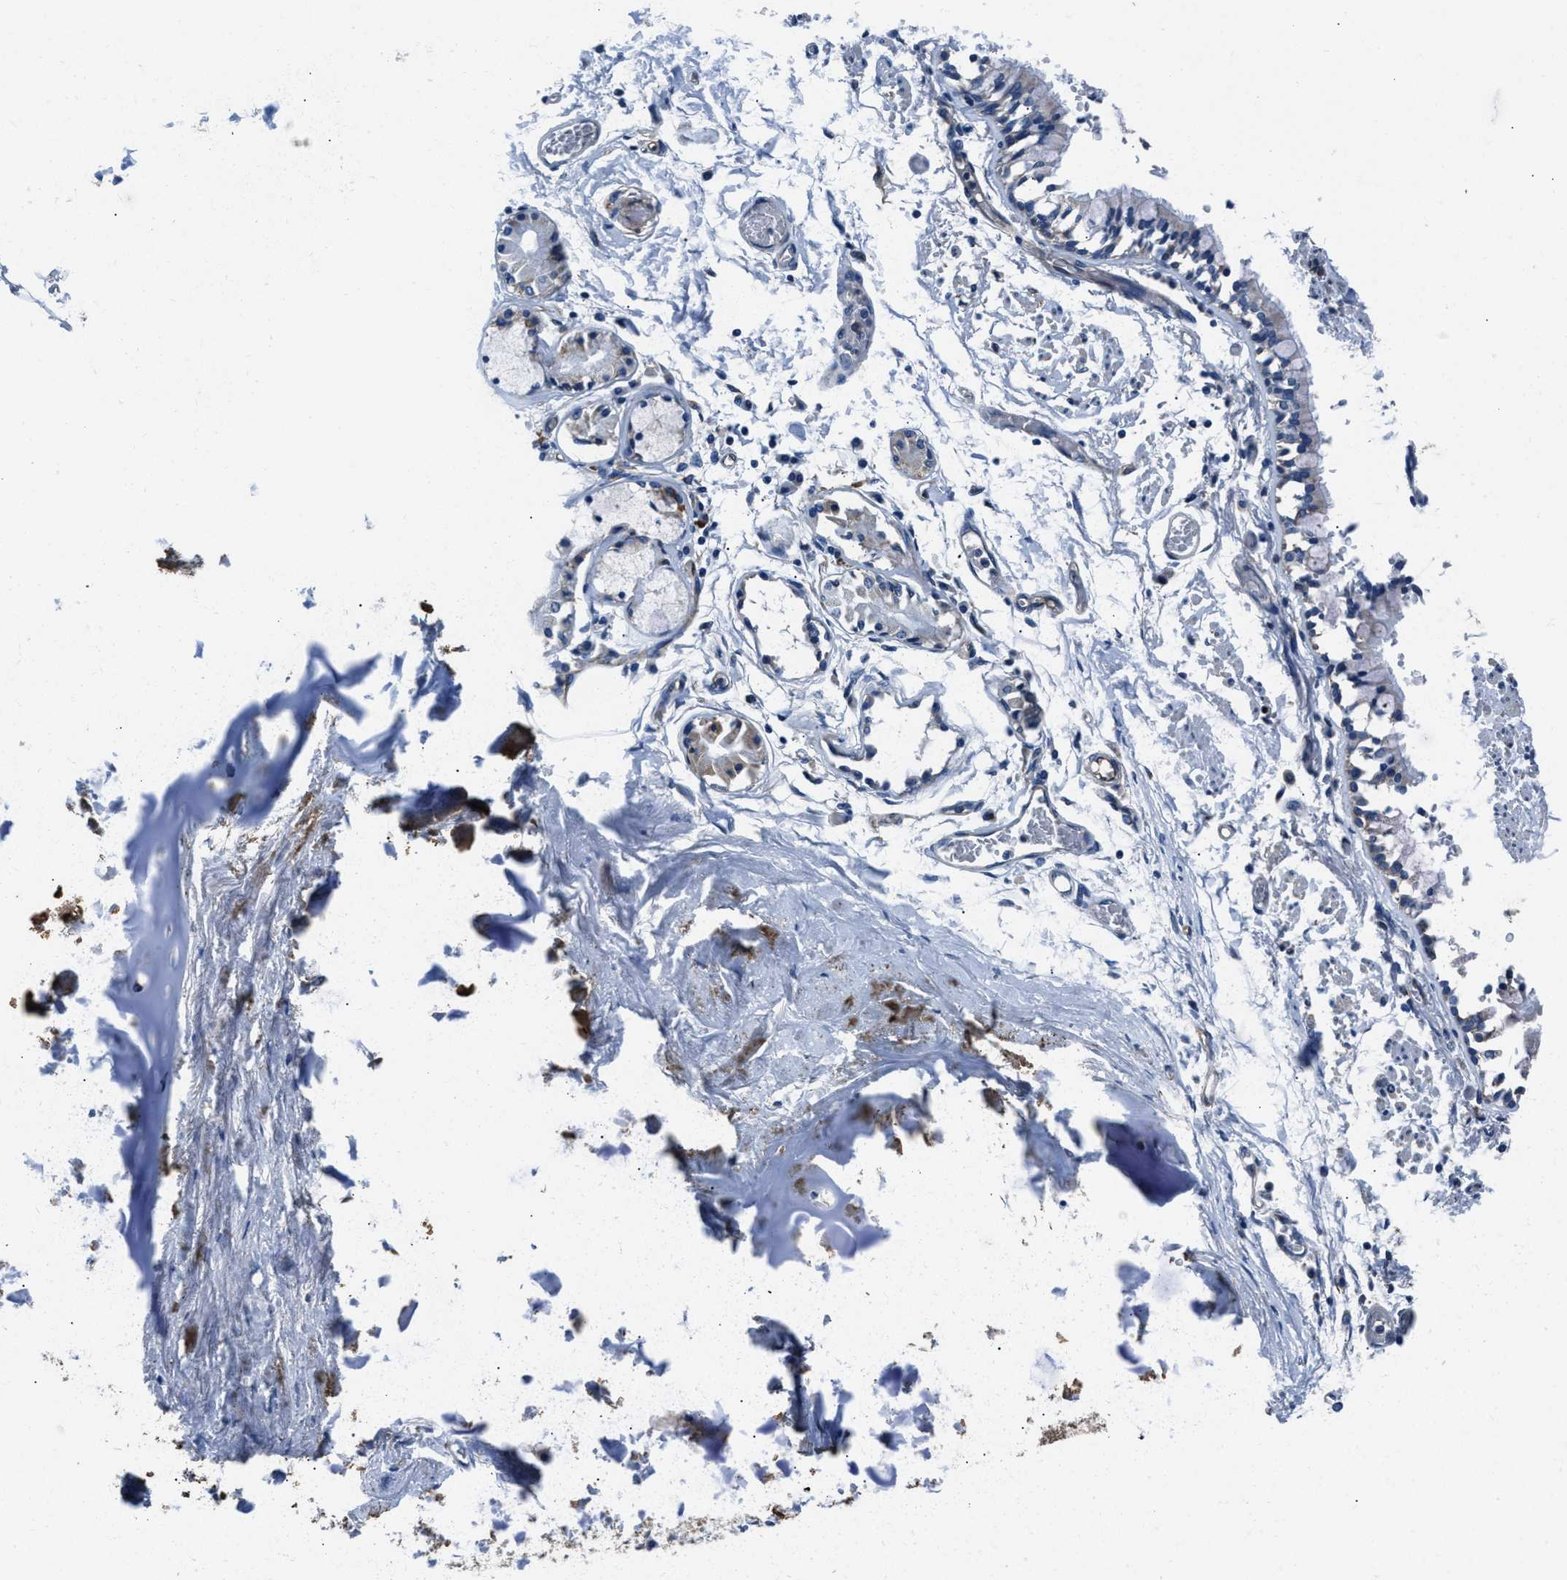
{"staining": {"intensity": "negative", "quantity": "none", "location": "none"}, "tissue": "adipose tissue", "cell_type": "Adipocytes", "image_type": "normal", "snomed": [{"axis": "morphology", "description": "Normal tissue, NOS"}, {"axis": "topography", "description": "Cartilage tissue"}, {"axis": "topography", "description": "Lung"}], "caption": "Adipose tissue stained for a protein using immunohistochemistry (IHC) exhibits no staining adipocytes.", "gene": "PRTFDC1", "patient": {"sex": "female", "age": 77}}